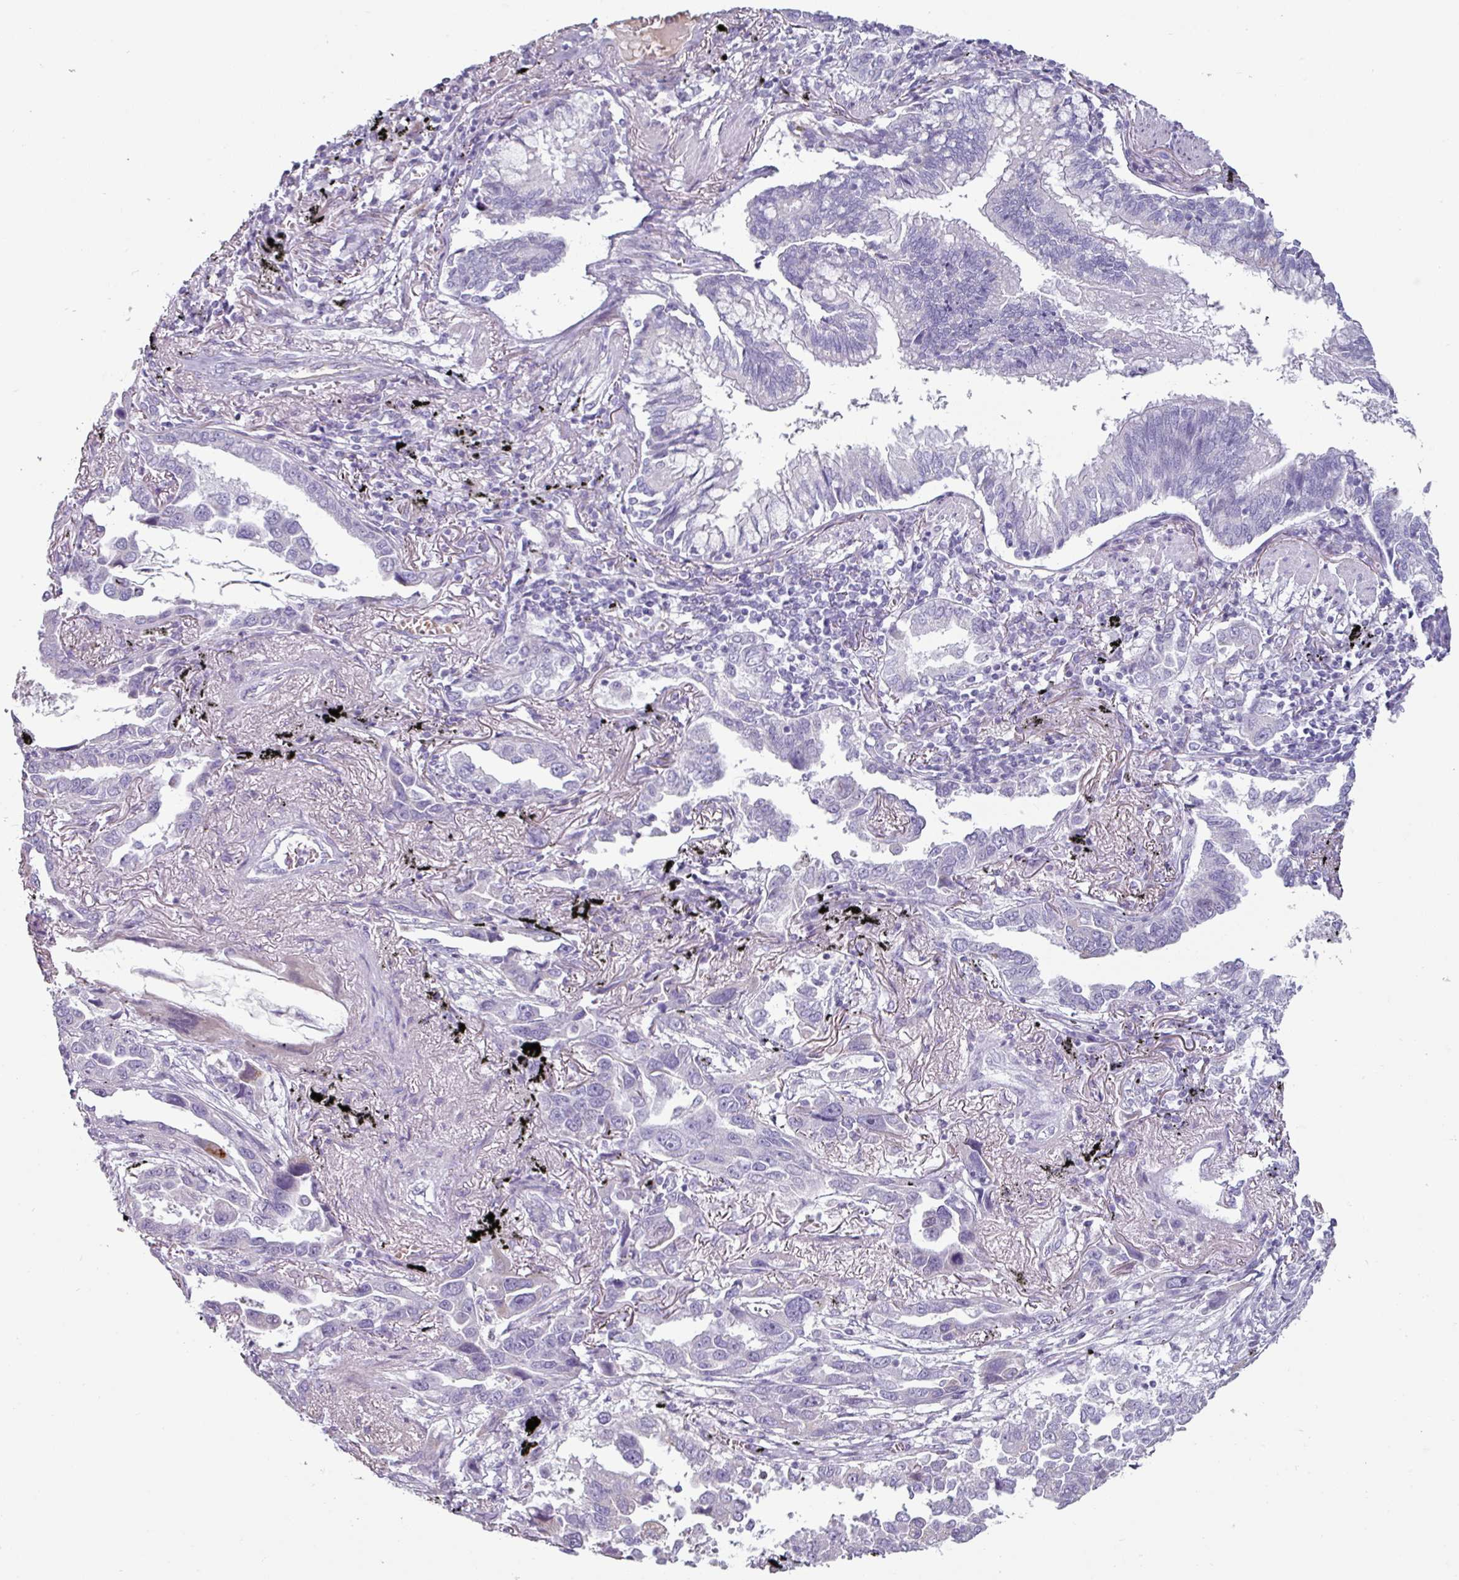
{"staining": {"intensity": "negative", "quantity": "none", "location": "none"}, "tissue": "lung cancer", "cell_type": "Tumor cells", "image_type": "cancer", "snomed": [{"axis": "morphology", "description": "Adenocarcinoma, NOS"}, {"axis": "topography", "description": "Lung"}], "caption": "A micrograph of human adenocarcinoma (lung) is negative for staining in tumor cells.", "gene": "CLCA1", "patient": {"sex": "male", "age": 67}}